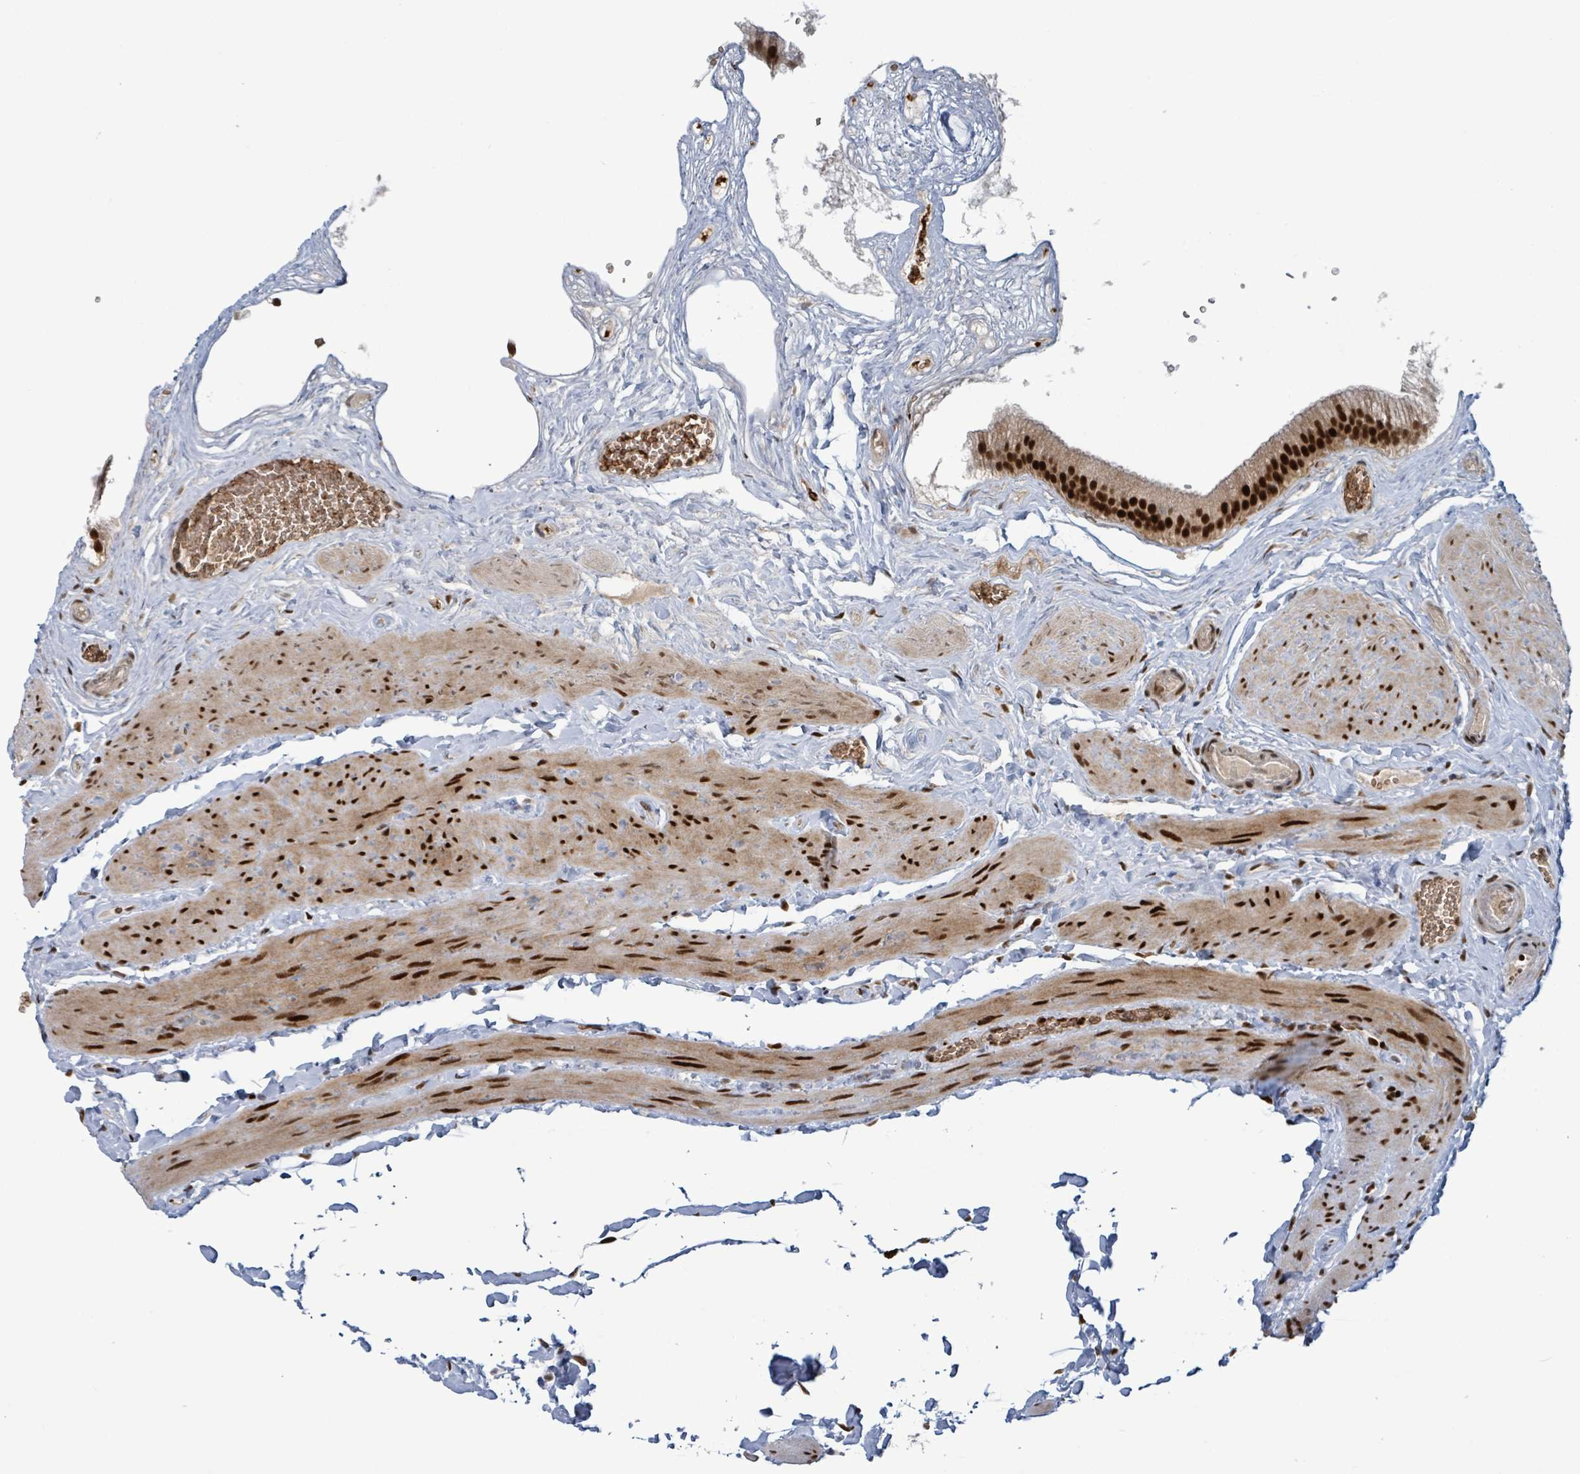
{"staining": {"intensity": "strong", "quantity": ">75%", "location": "nuclear"}, "tissue": "gallbladder", "cell_type": "Glandular cells", "image_type": "normal", "snomed": [{"axis": "morphology", "description": "Normal tissue, NOS"}, {"axis": "topography", "description": "Gallbladder"}], "caption": "High-power microscopy captured an immunohistochemistry (IHC) histopathology image of normal gallbladder, revealing strong nuclear expression in about >75% of glandular cells.", "gene": "KLF3", "patient": {"sex": "female", "age": 54}}